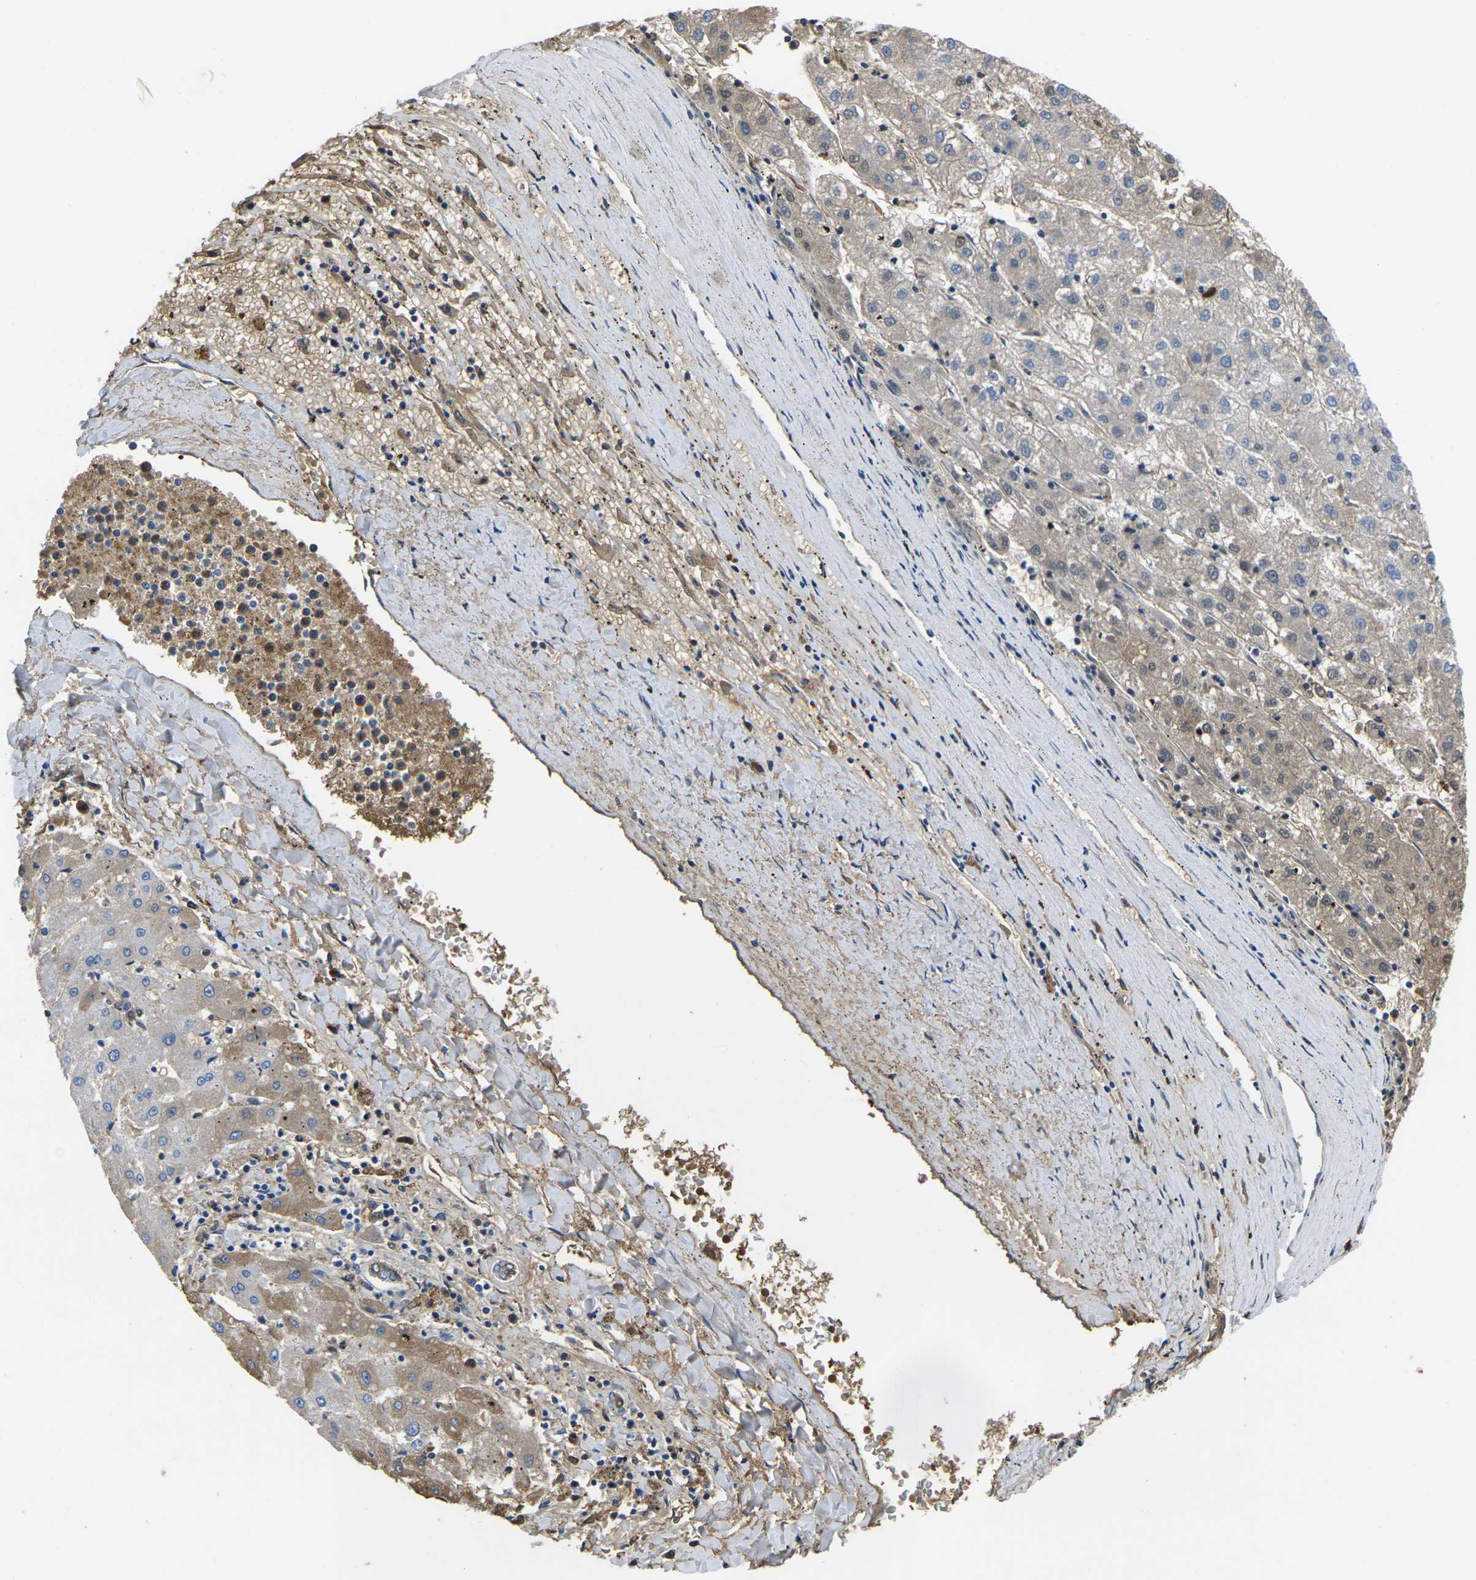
{"staining": {"intensity": "weak", "quantity": "25%-75%", "location": "cytoplasmic/membranous"}, "tissue": "liver cancer", "cell_type": "Tumor cells", "image_type": "cancer", "snomed": [{"axis": "morphology", "description": "Carcinoma, Hepatocellular, NOS"}, {"axis": "topography", "description": "Liver"}], "caption": "Protein staining by IHC exhibits weak cytoplasmic/membranous expression in approximately 25%-75% of tumor cells in liver hepatocellular carcinoma.", "gene": "GREM2", "patient": {"sex": "male", "age": 72}}